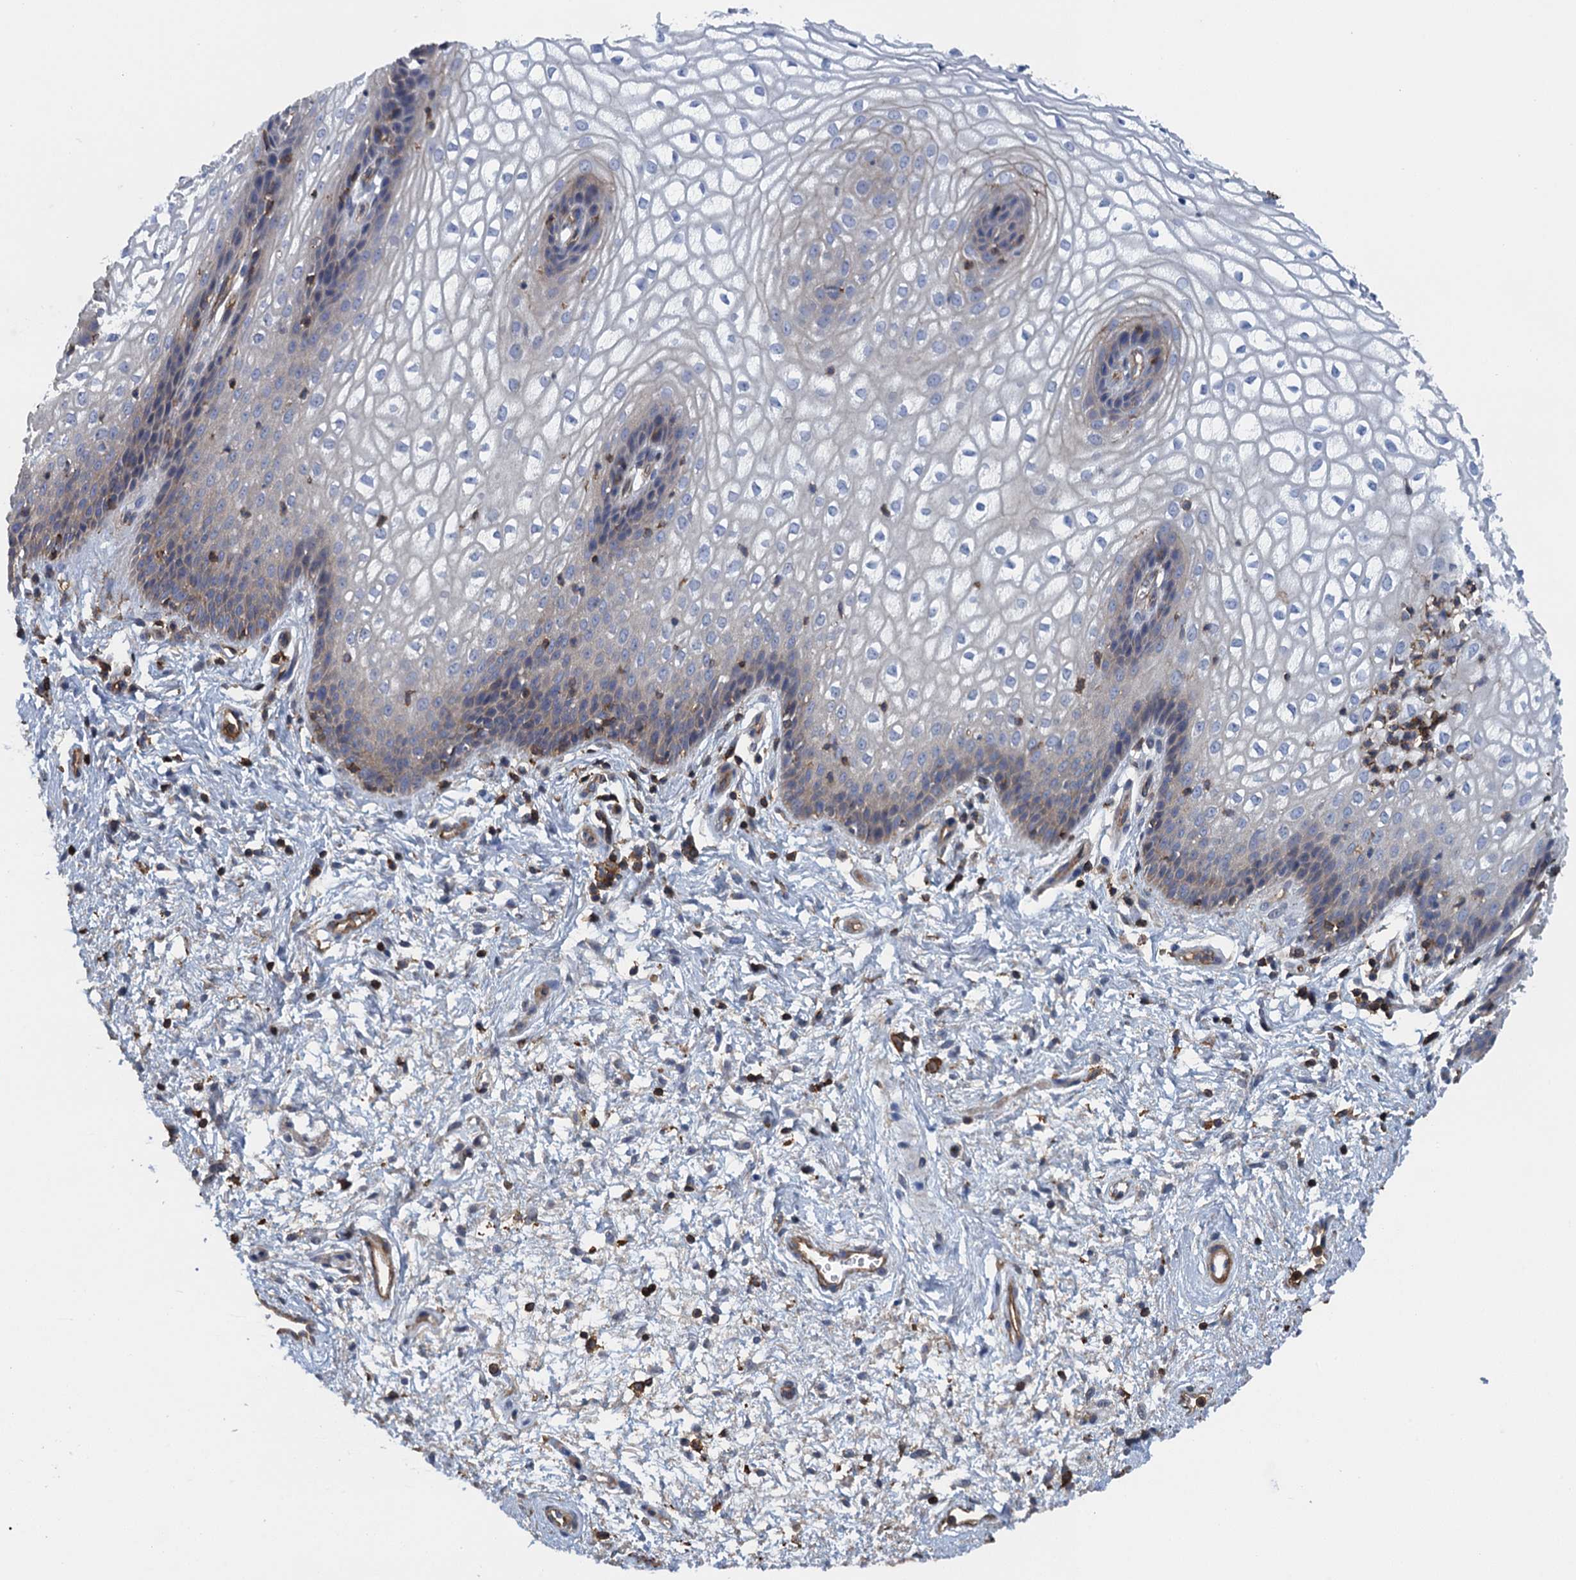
{"staining": {"intensity": "weak", "quantity": "25%-75%", "location": "cytoplasmic/membranous"}, "tissue": "vagina", "cell_type": "Squamous epithelial cells", "image_type": "normal", "snomed": [{"axis": "morphology", "description": "Normal tissue, NOS"}, {"axis": "topography", "description": "Vagina"}], "caption": "High-power microscopy captured an immunohistochemistry image of unremarkable vagina, revealing weak cytoplasmic/membranous staining in approximately 25%-75% of squamous epithelial cells.", "gene": "PROSER2", "patient": {"sex": "female", "age": 34}}